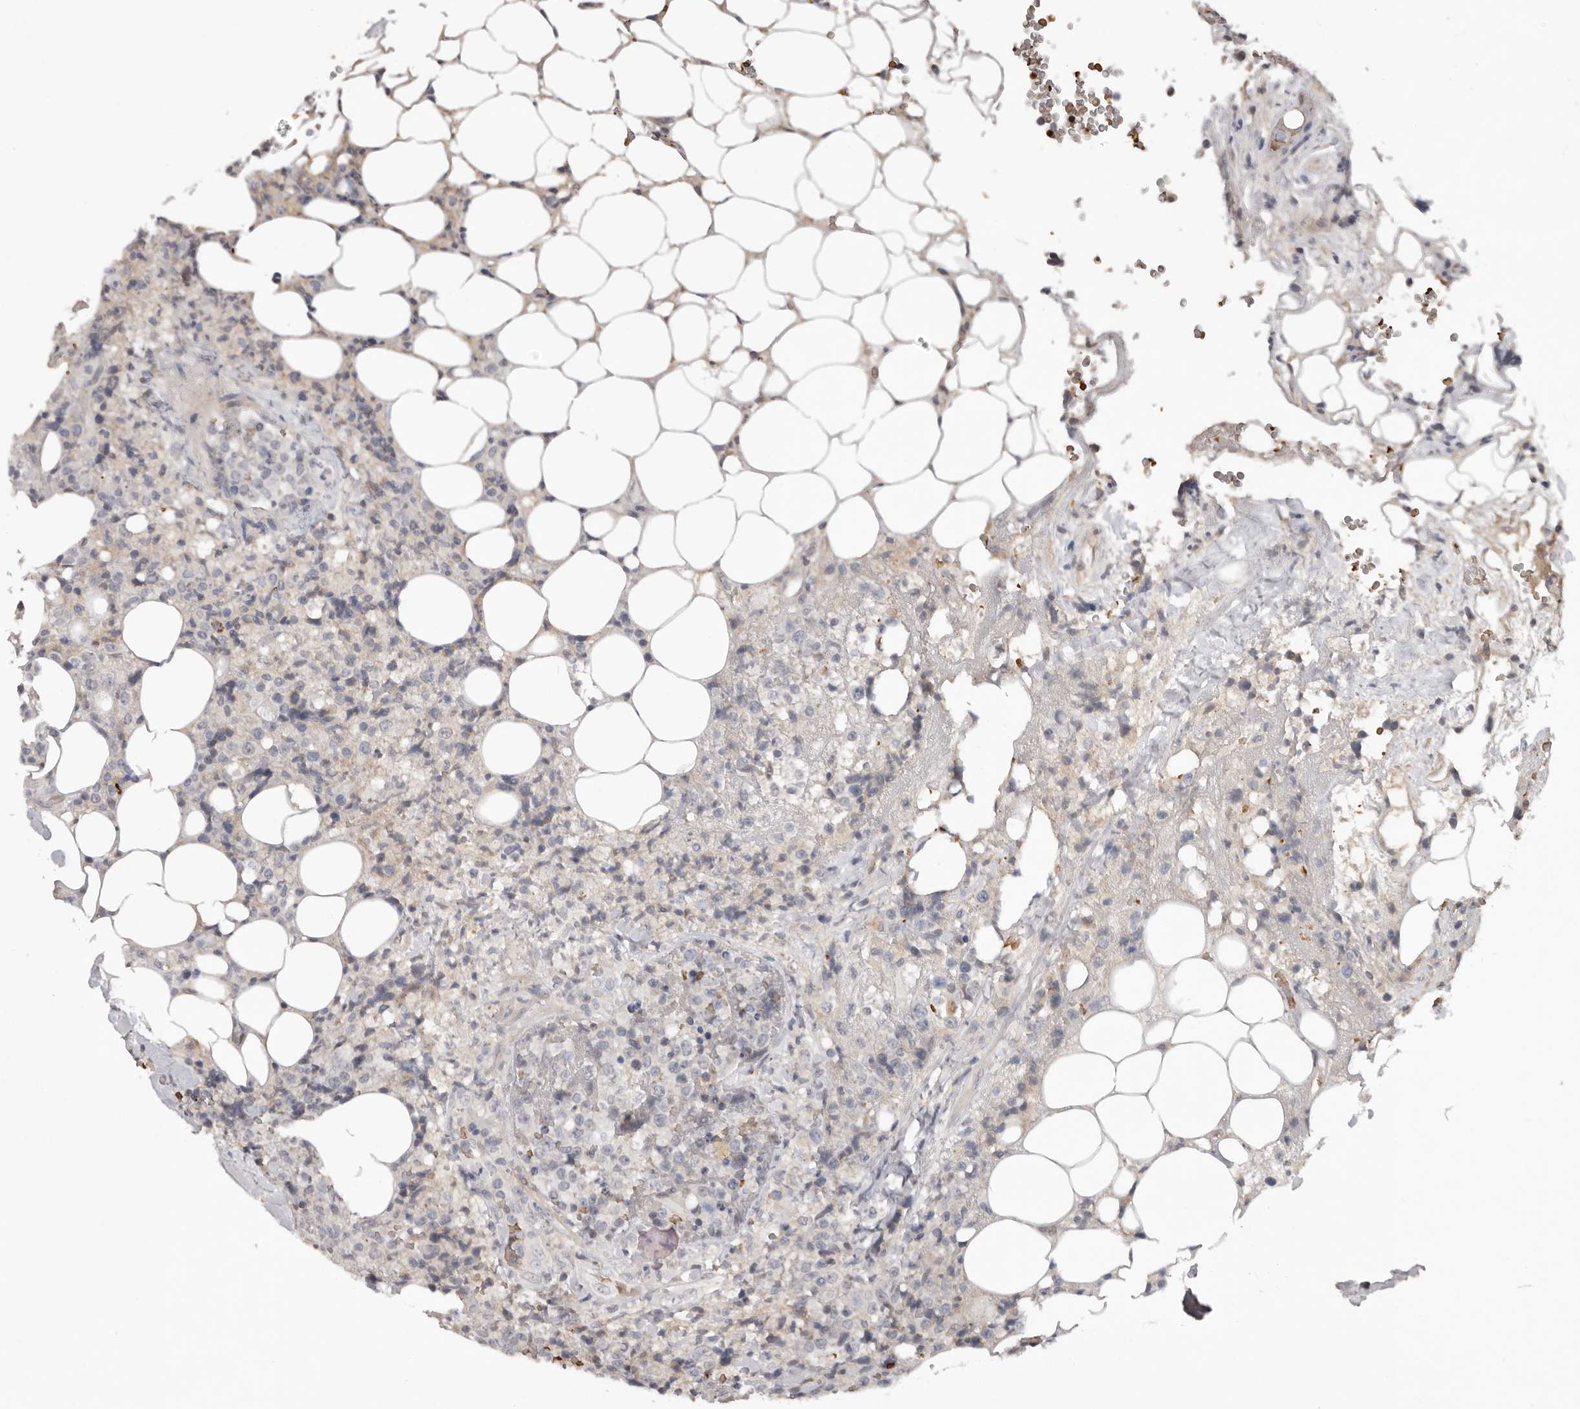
{"staining": {"intensity": "negative", "quantity": "none", "location": "none"}, "tissue": "lymphoma", "cell_type": "Tumor cells", "image_type": "cancer", "snomed": [{"axis": "morphology", "description": "Malignant lymphoma, non-Hodgkin's type, High grade"}, {"axis": "topography", "description": "Lymph node"}], "caption": "Immunohistochemical staining of malignant lymphoma, non-Hodgkin's type (high-grade) shows no significant expression in tumor cells.", "gene": "TNR", "patient": {"sex": "male", "age": 13}}